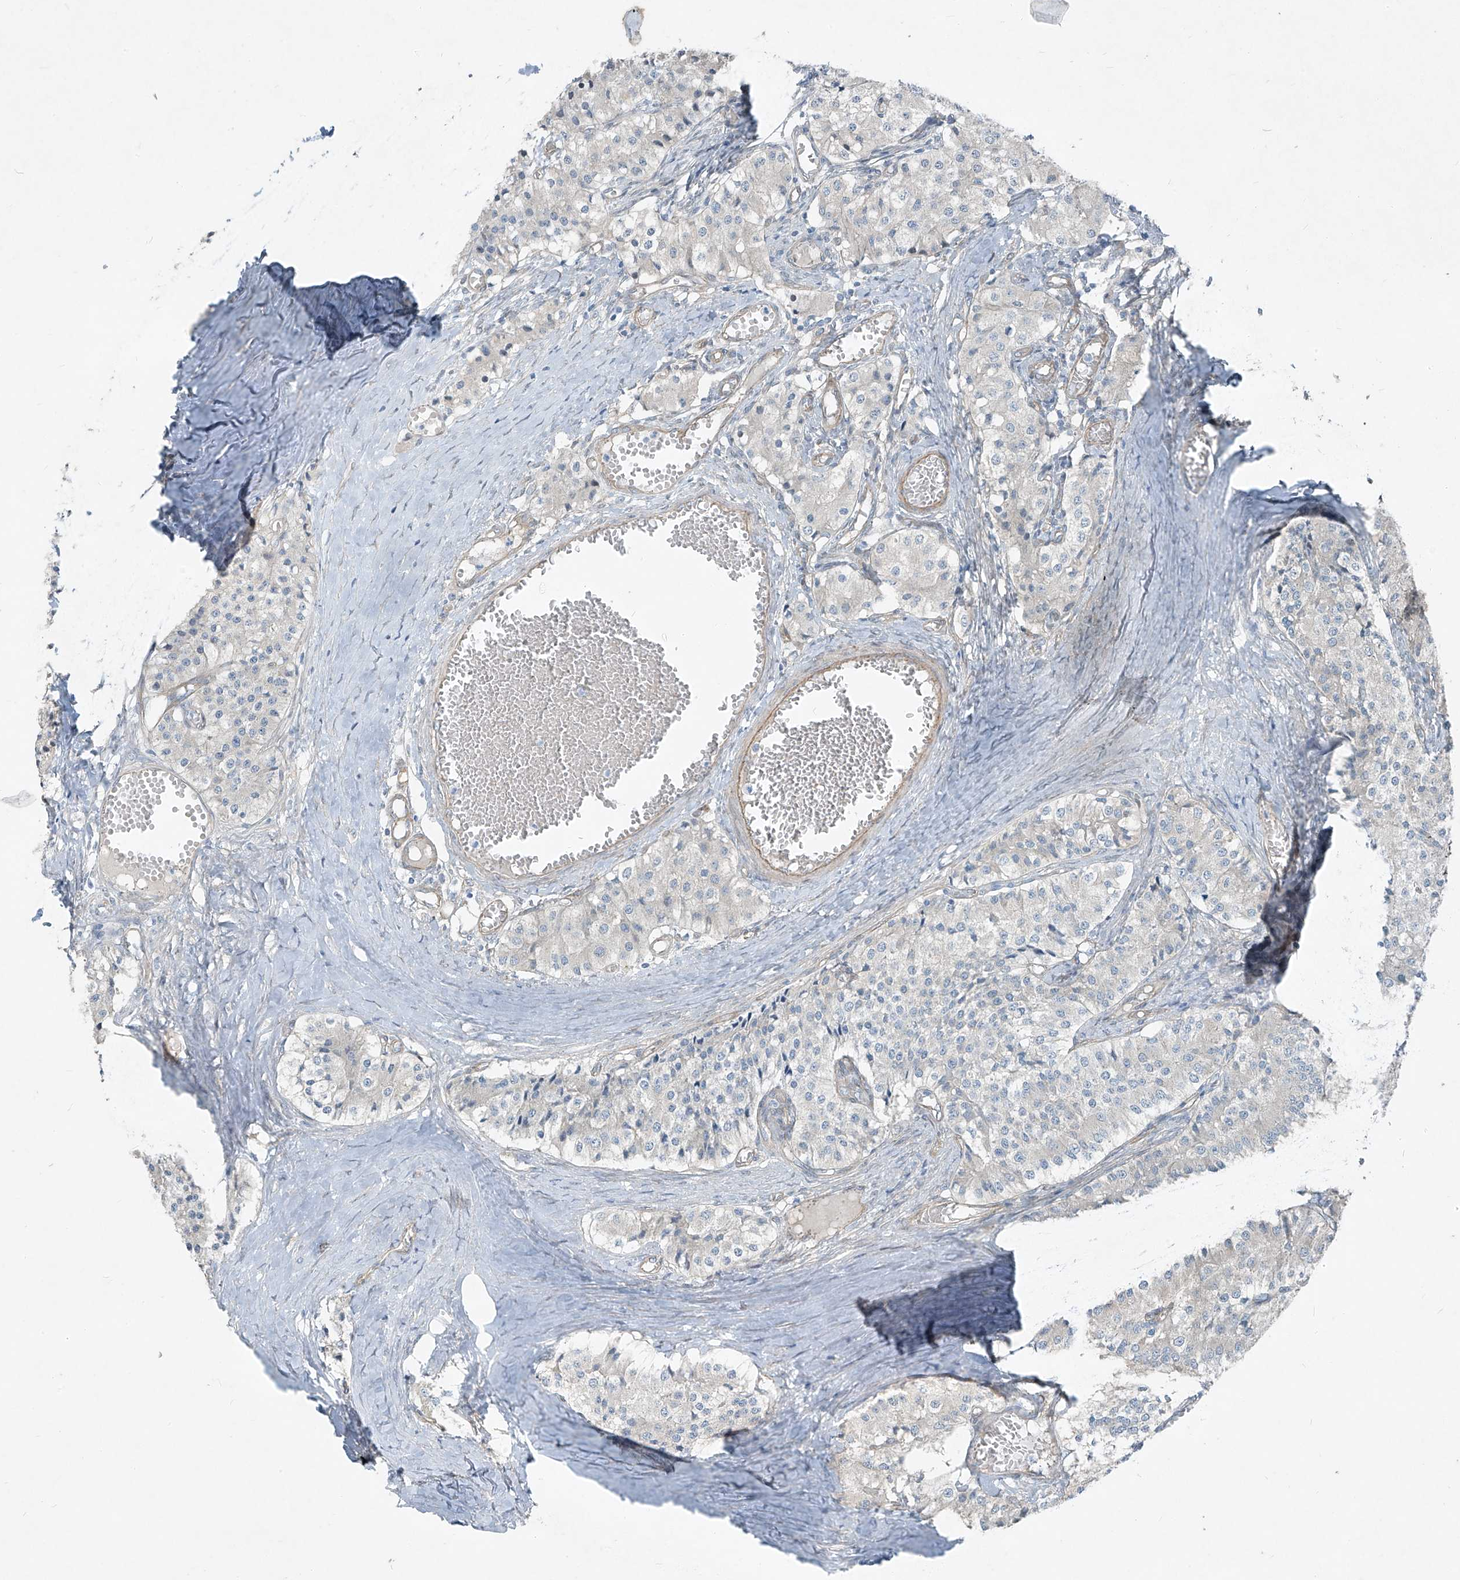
{"staining": {"intensity": "negative", "quantity": "none", "location": "none"}, "tissue": "carcinoid", "cell_type": "Tumor cells", "image_type": "cancer", "snomed": [{"axis": "morphology", "description": "Carcinoid, malignant, NOS"}, {"axis": "topography", "description": "Colon"}], "caption": "Carcinoid was stained to show a protein in brown. There is no significant staining in tumor cells. (DAB immunohistochemistry (IHC) with hematoxylin counter stain).", "gene": "TNS2", "patient": {"sex": "female", "age": 52}}